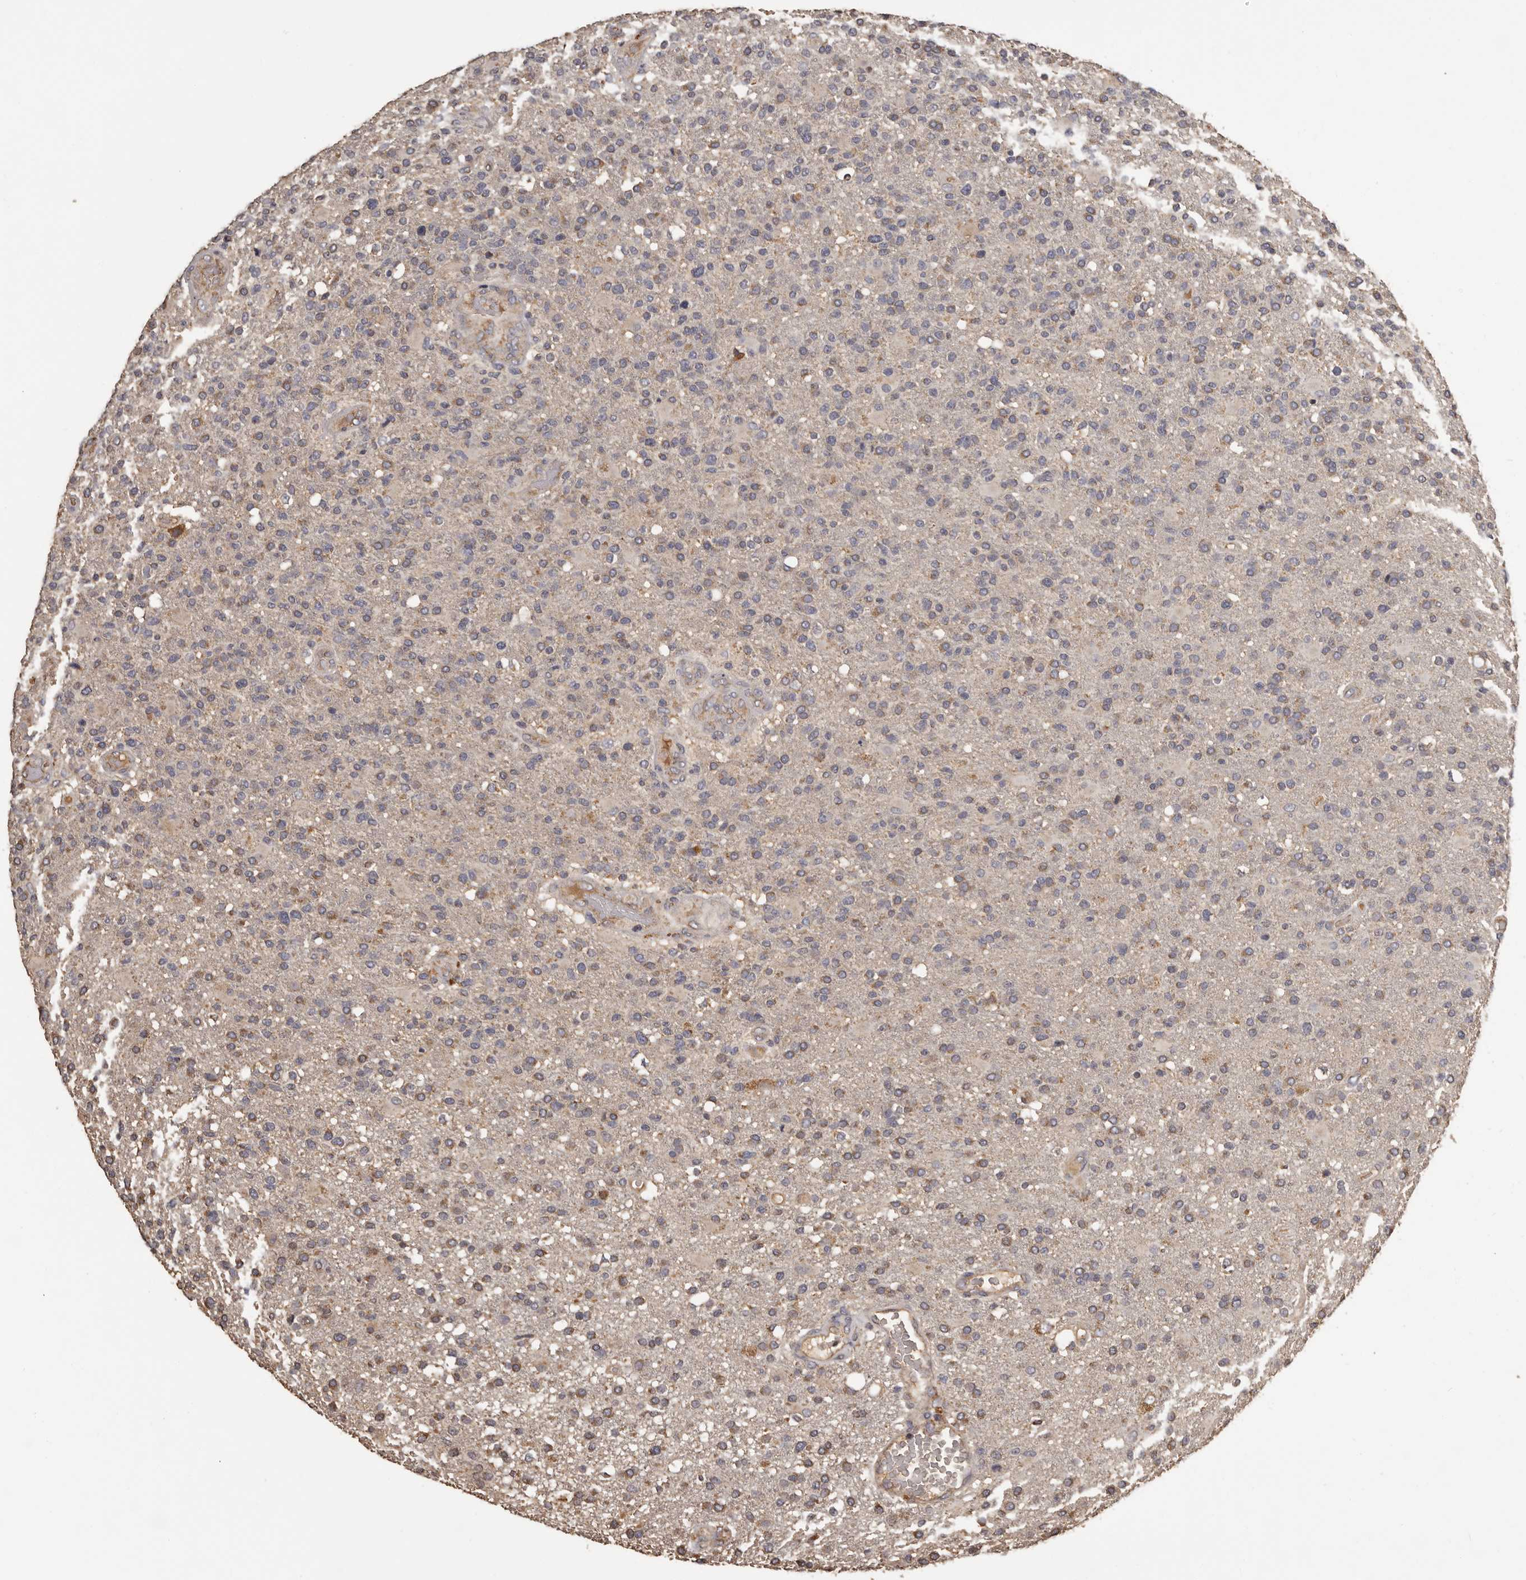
{"staining": {"intensity": "moderate", "quantity": "<25%", "location": "cytoplasmic/membranous"}, "tissue": "glioma", "cell_type": "Tumor cells", "image_type": "cancer", "snomed": [{"axis": "morphology", "description": "Glioma, malignant, High grade"}, {"axis": "topography", "description": "Brain"}], "caption": "Malignant glioma (high-grade) stained with DAB (3,3'-diaminobenzidine) immunohistochemistry (IHC) exhibits low levels of moderate cytoplasmic/membranous positivity in about <25% of tumor cells.", "gene": "MGAT5", "patient": {"sex": "male", "age": 72}}